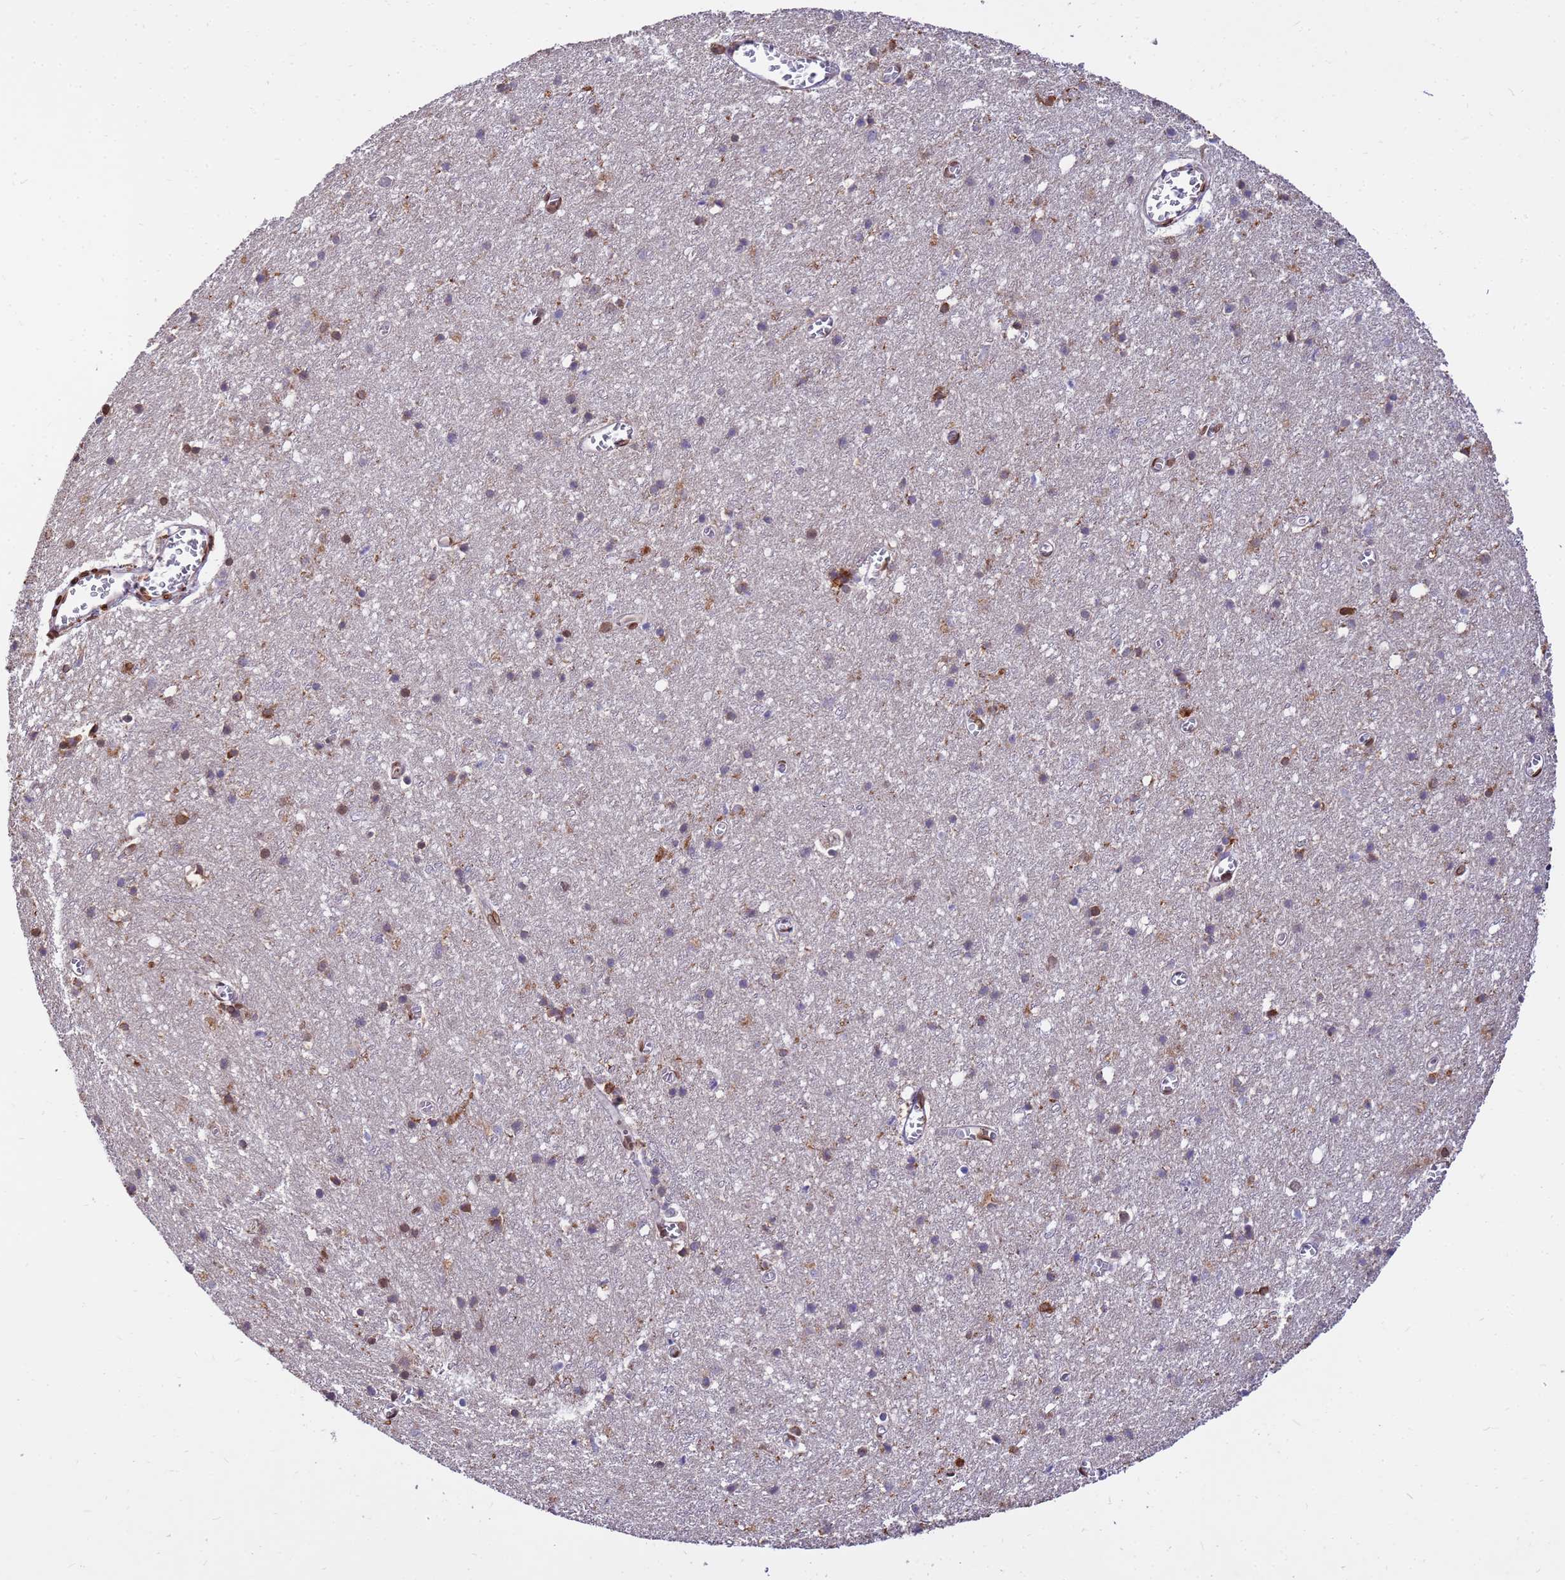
{"staining": {"intensity": "moderate", "quantity": "25%-75%", "location": "nuclear"}, "tissue": "cerebral cortex", "cell_type": "Endothelial cells", "image_type": "normal", "snomed": [{"axis": "morphology", "description": "Normal tissue, NOS"}, {"axis": "topography", "description": "Cerebral cortex"}], "caption": "Brown immunohistochemical staining in normal cerebral cortex reveals moderate nuclear expression in about 25%-75% of endothelial cells. The staining was performed using DAB, with brown indicating positive protein expression. Nuclei are stained blue with hematoxylin.", "gene": "GPR135", "patient": {"sex": "female", "age": 64}}